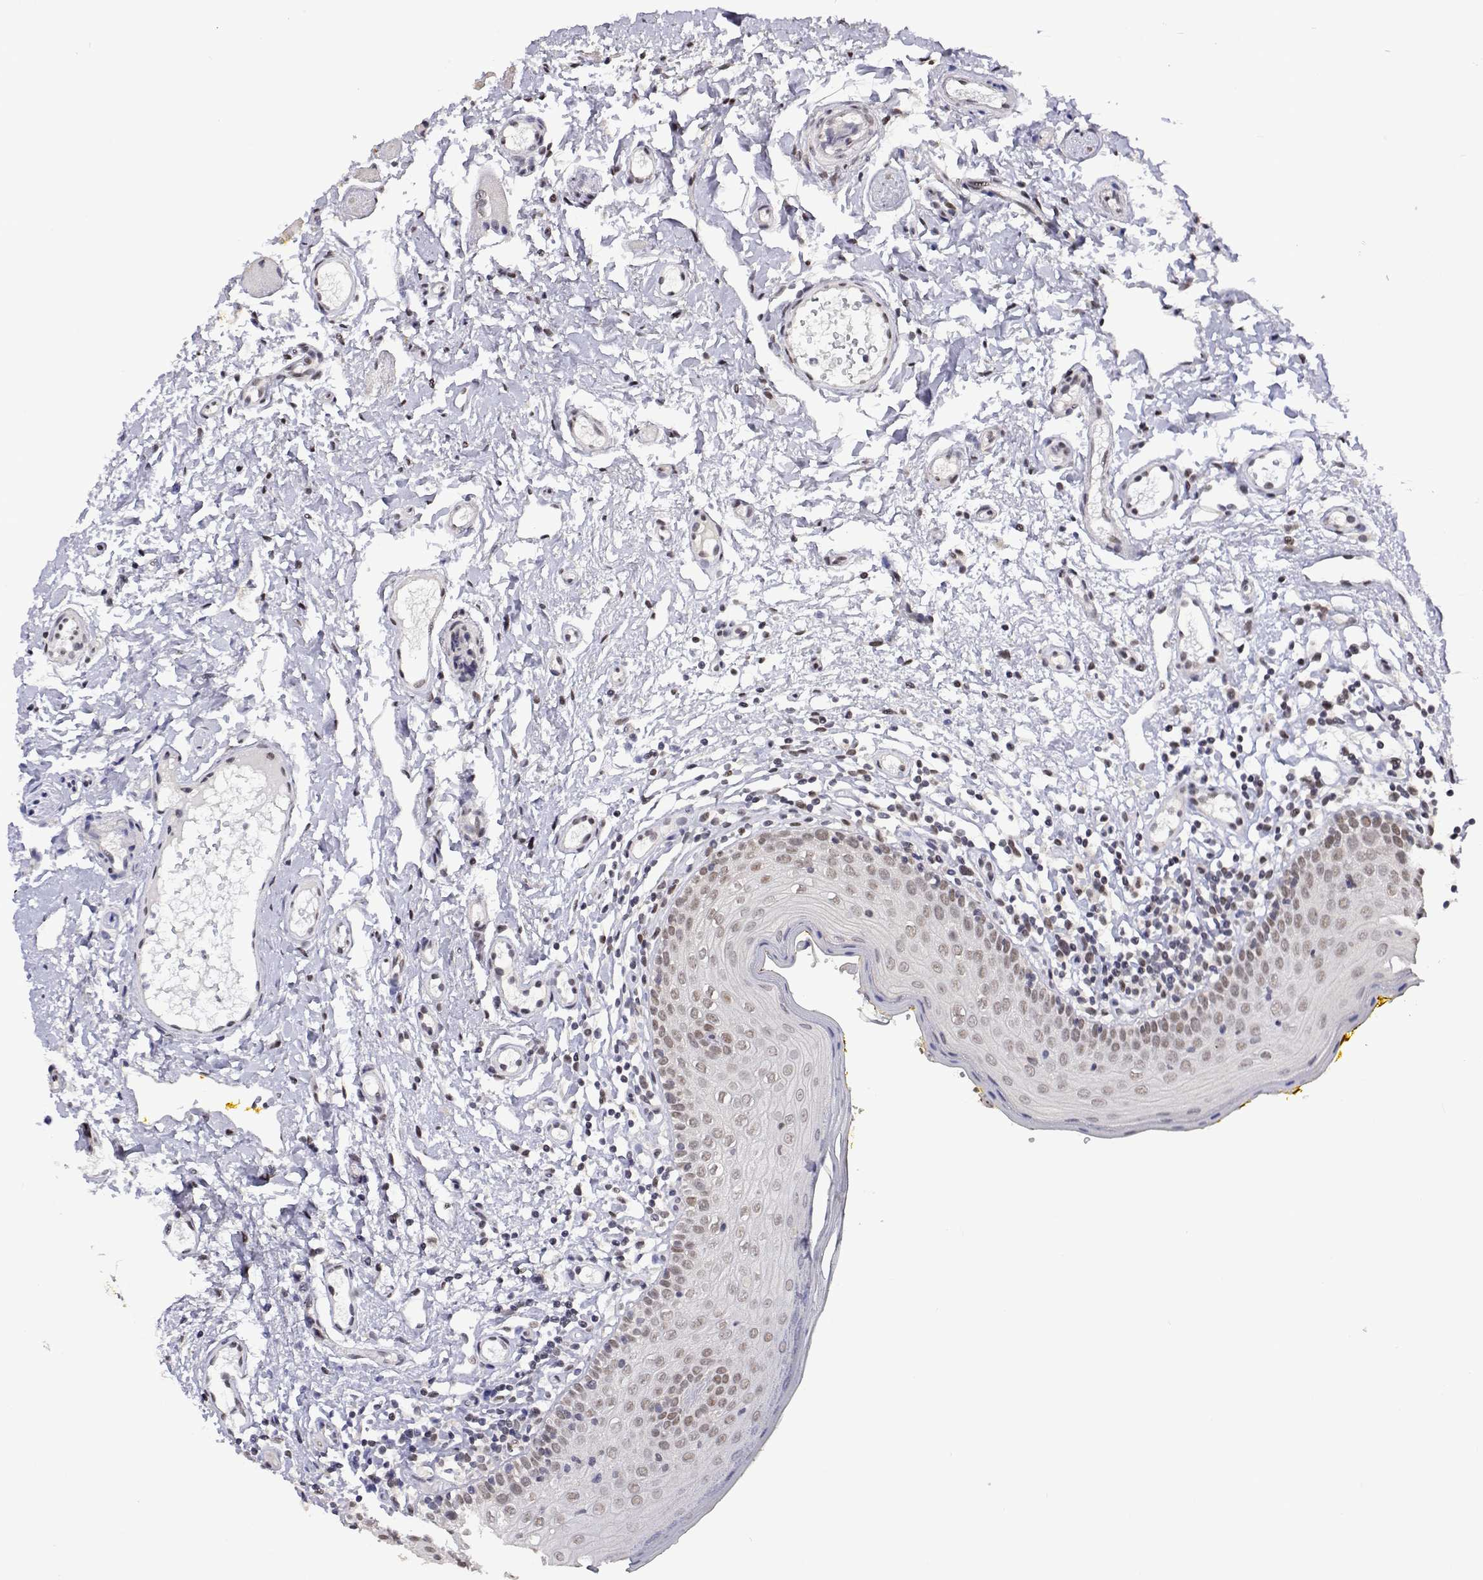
{"staining": {"intensity": "moderate", "quantity": "25%-75%", "location": "nuclear"}, "tissue": "oral mucosa", "cell_type": "Squamous epithelial cells", "image_type": "normal", "snomed": [{"axis": "morphology", "description": "Normal tissue, NOS"}, {"axis": "topography", "description": "Oral tissue"}, {"axis": "topography", "description": "Tounge, NOS"}], "caption": "Squamous epithelial cells exhibit medium levels of moderate nuclear expression in about 25%-75% of cells in unremarkable human oral mucosa.", "gene": "HNRNPA0", "patient": {"sex": "female", "age": 58}}